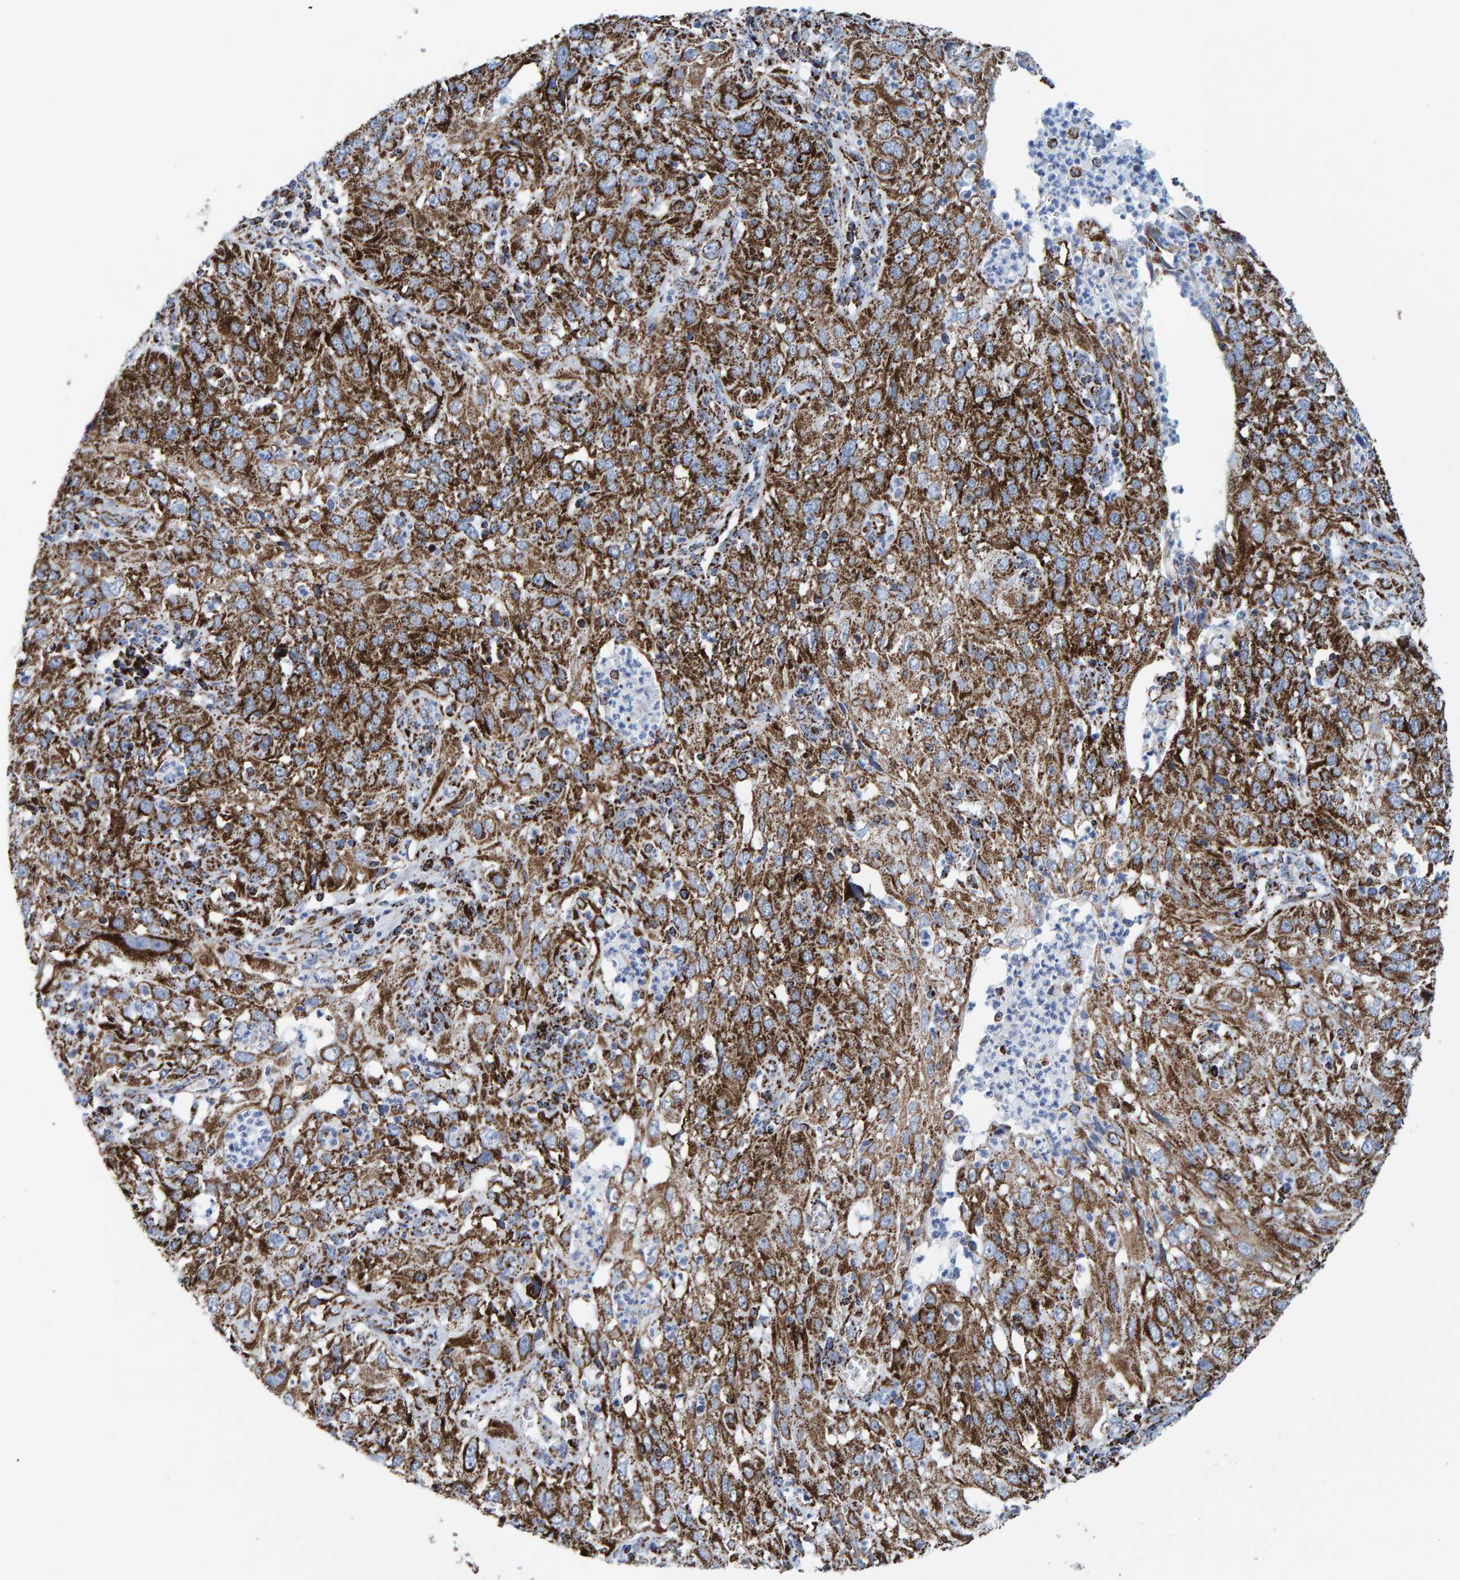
{"staining": {"intensity": "strong", "quantity": ">75%", "location": "cytoplasmic/membranous"}, "tissue": "cervical cancer", "cell_type": "Tumor cells", "image_type": "cancer", "snomed": [{"axis": "morphology", "description": "Squamous cell carcinoma, NOS"}, {"axis": "topography", "description": "Cervix"}], "caption": "Immunohistochemistry (DAB (3,3'-diaminobenzidine)) staining of human cervical squamous cell carcinoma reveals strong cytoplasmic/membranous protein staining in approximately >75% of tumor cells.", "gene": "ENSG00000262660", "patient": {"sex": "female", "age": 32}}